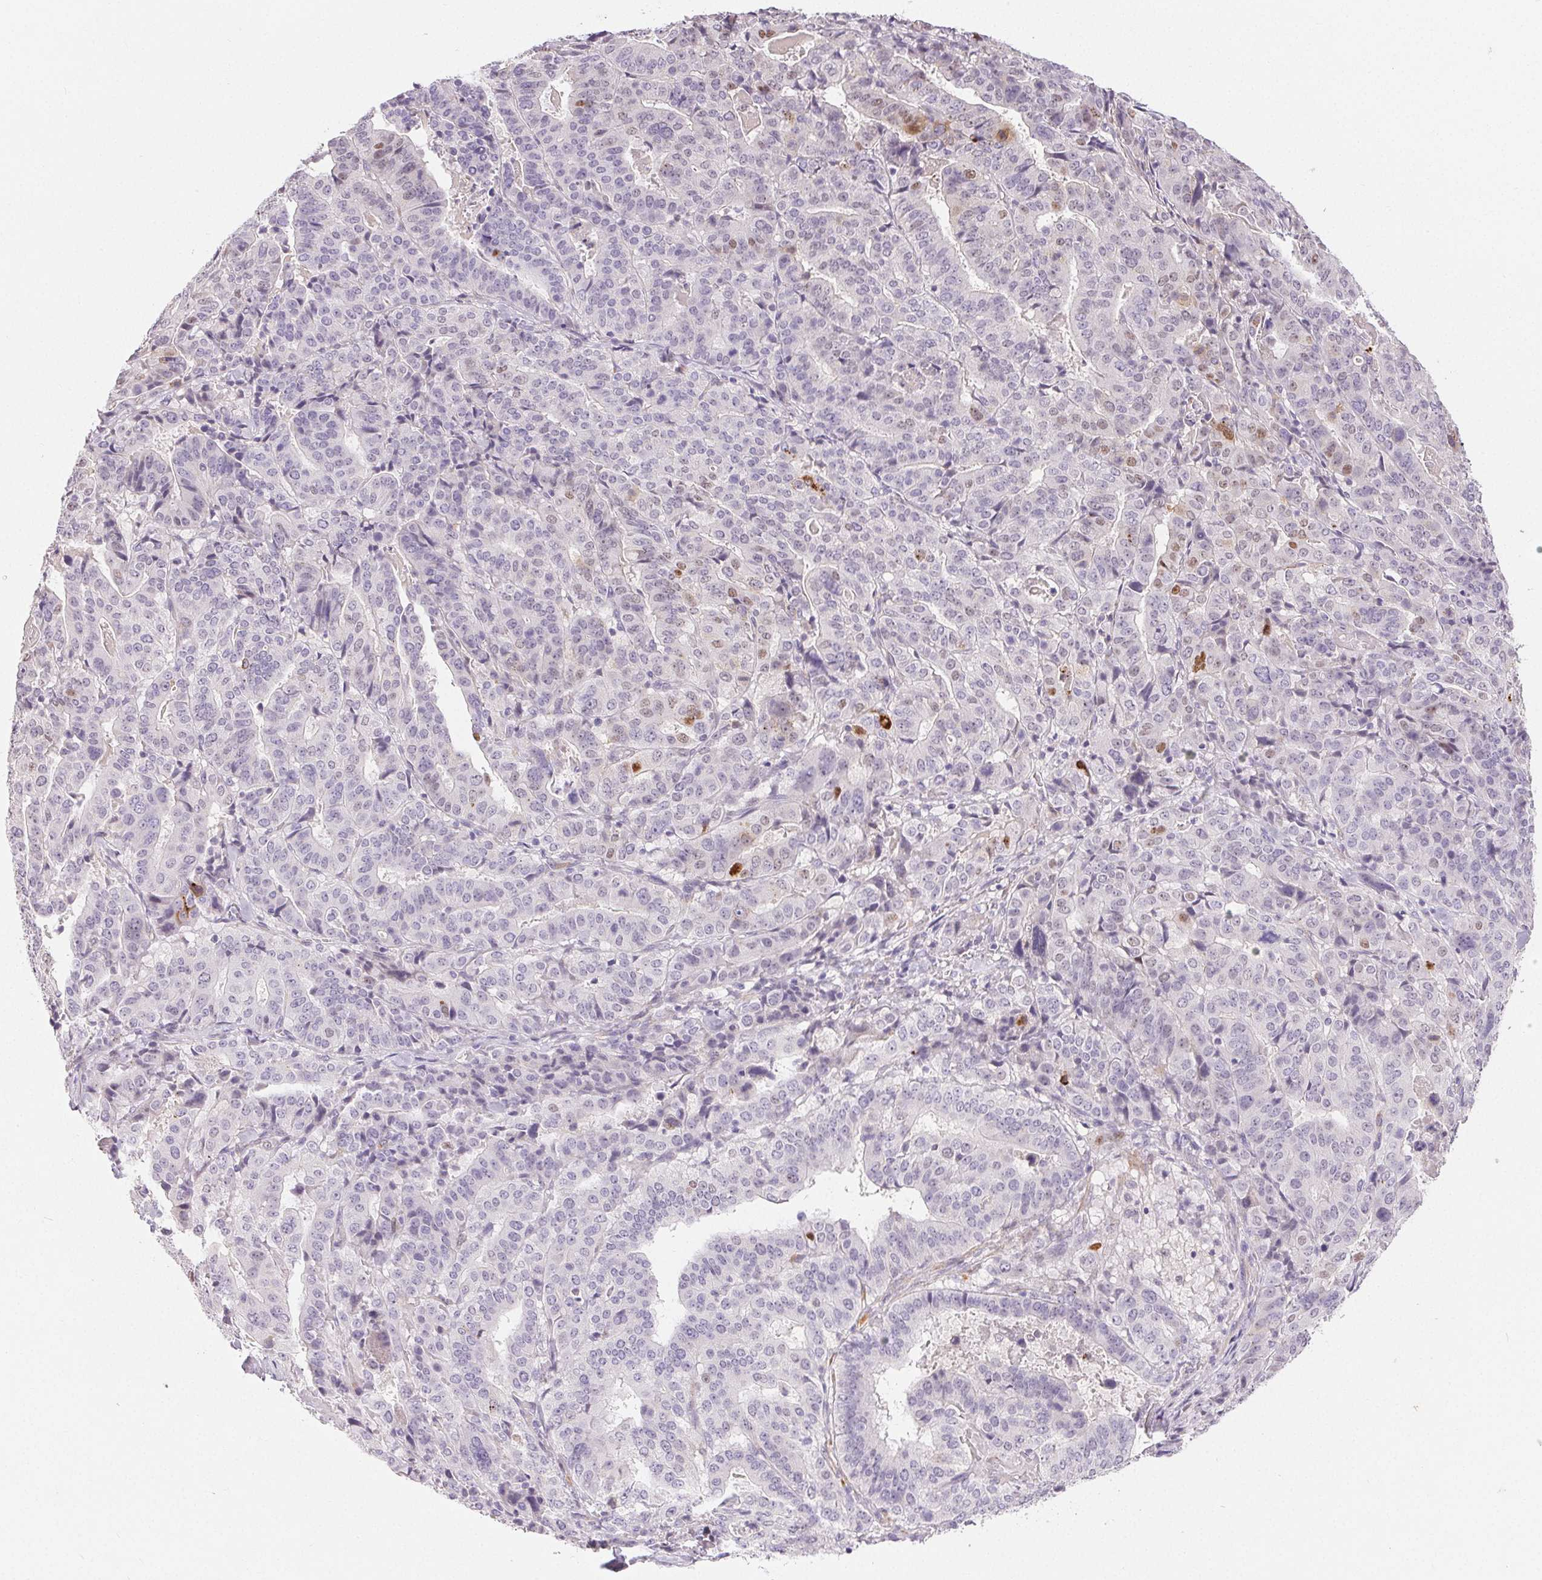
{"staining": {"intensity": "weak", "quantity": "<25%", "location": "cytoplasmic/membranous,nuclear"}, "tissue": "stomach cancer", "cell_type": "Tumor cells", "image_type": "cancer", "snomed": [{"axis": "morphology", "description": "Adenocarcinoma, NOS"}, {"axis": "topography", "description": "Stomach"}], "caption": "High power microscopy micrograph of an immunohistochemistry (IHC) micrograph of stomach cancer, revealing no significant staining in tumor cells.", "gene": "RPGRIP1", "patient": {"sex": "male", "age": 48}}